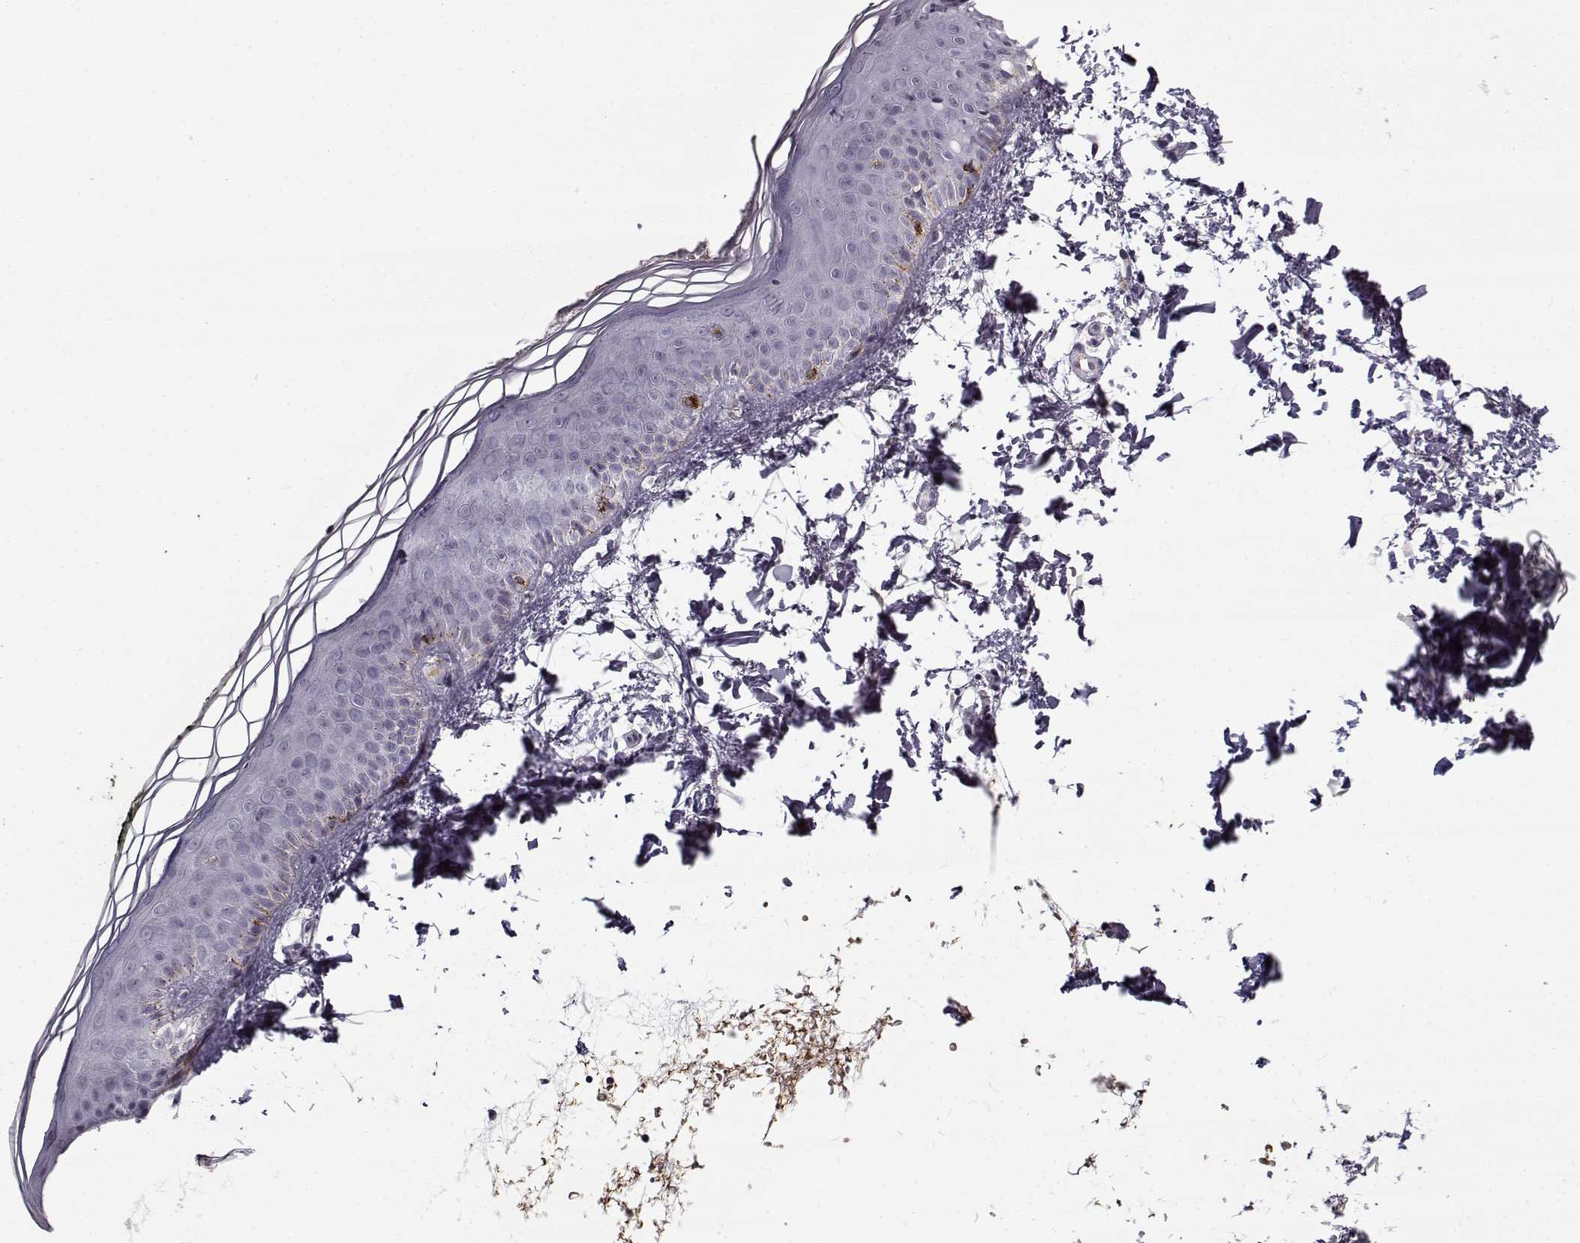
{"staining": {"intensity": "negative", "quantity": "none", "location": "none"}, "tissue": "skin", "cell_type": "Fibroblasts", "image_type": "normal", "snomed": [{"axis": "morphology", "description": "Normal tissue, NOS"}, {"axis": "topography", "description": "Skin"}], "caption": "This image is of normal skin stained with immunohistochemistry to label a protein in brown with the nuclei are counter-stained blue. There is no expression in fibroblasts. (Immunohistochemistry (ihc), brightfield microscopy, high magnification).", "gene": "SNCA", "patient": {"sex": "female", "age": 62}}